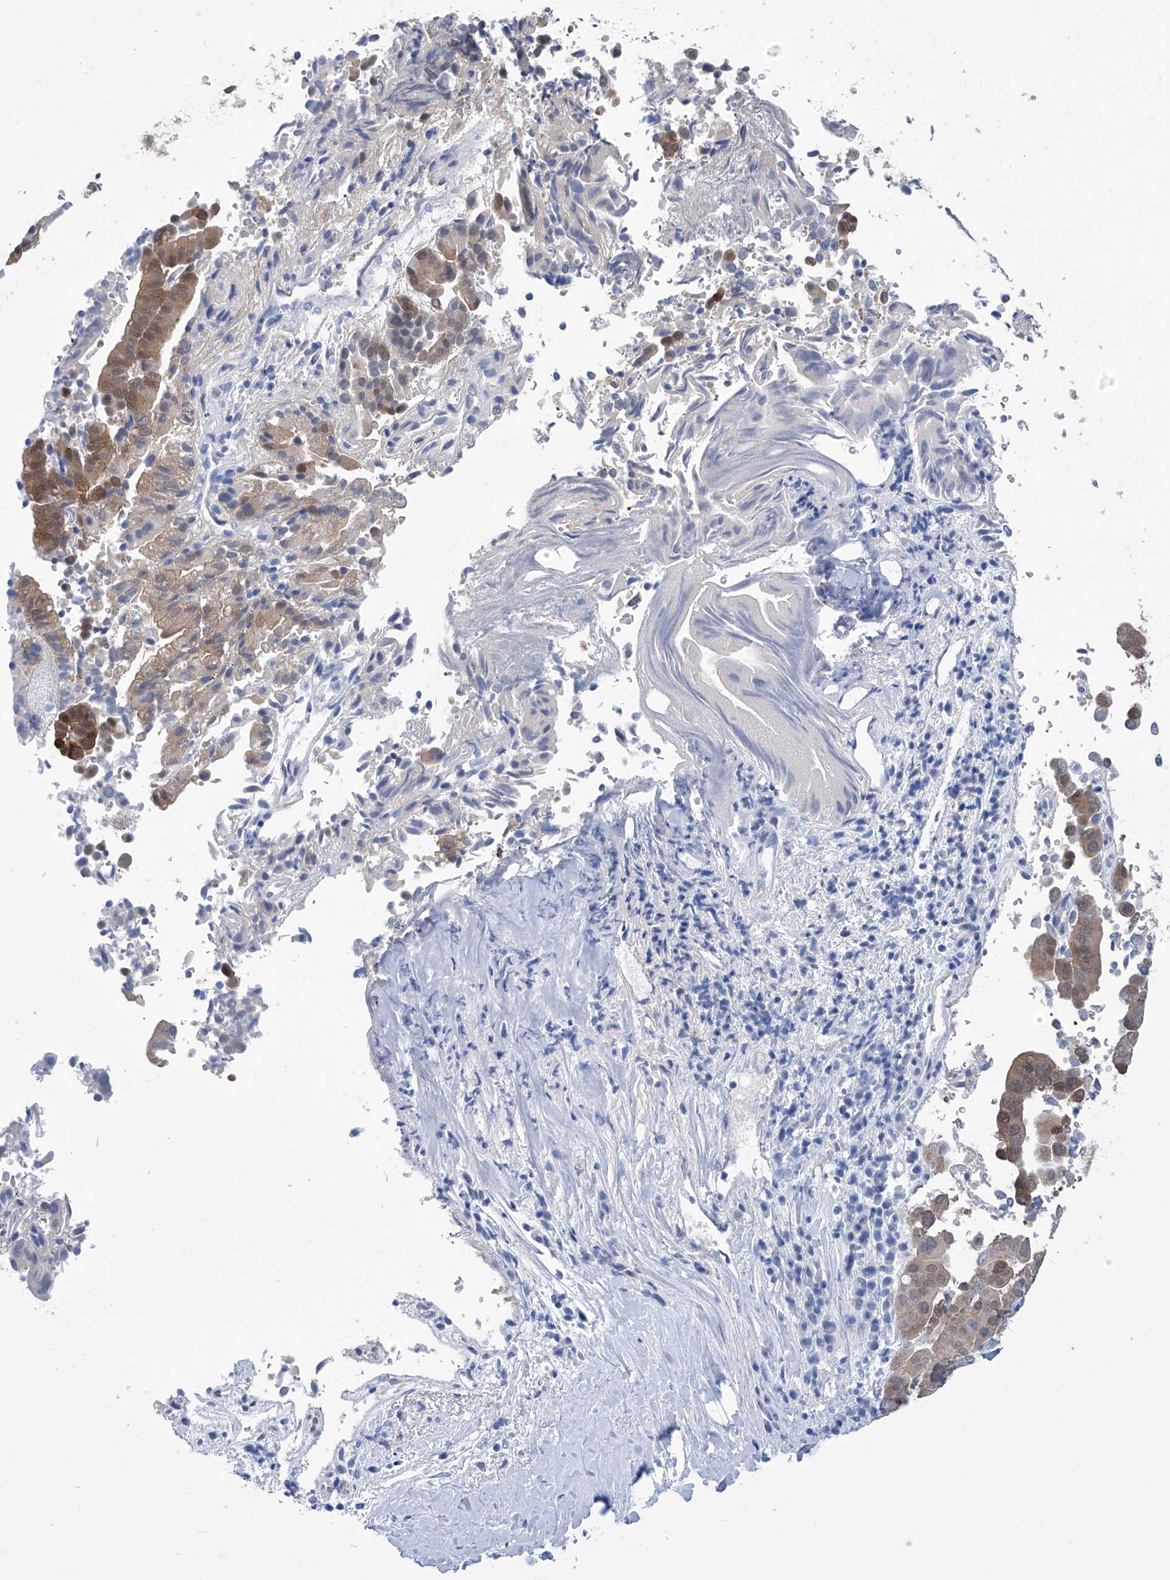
{"staining": {"intensity": "weak", "quantity": ">75%", "location": "cytoplasmic/membranous"}, "tissue": "liver cancer", "cell_type": "Tumor cells", "image_type": "cancer", "snomed": [{"axis": "morphology", "description": "Cholangiocarcinoma"}, {"axis": "topography", "description": "Liver"}], "caption": "The immunohistochemical stain labels weak cytoplasmic/membranous expression in tumor cells of cholangiocarcinoma (liver) tissue. Using DAB (3,3'-diaminobenzidine) (brown) and hematoxylin (blue) stains, captured at high magnification using brightfield microscopy.", "gene": "IMPA2", "patient": {"sex": "female", "age": 75}}